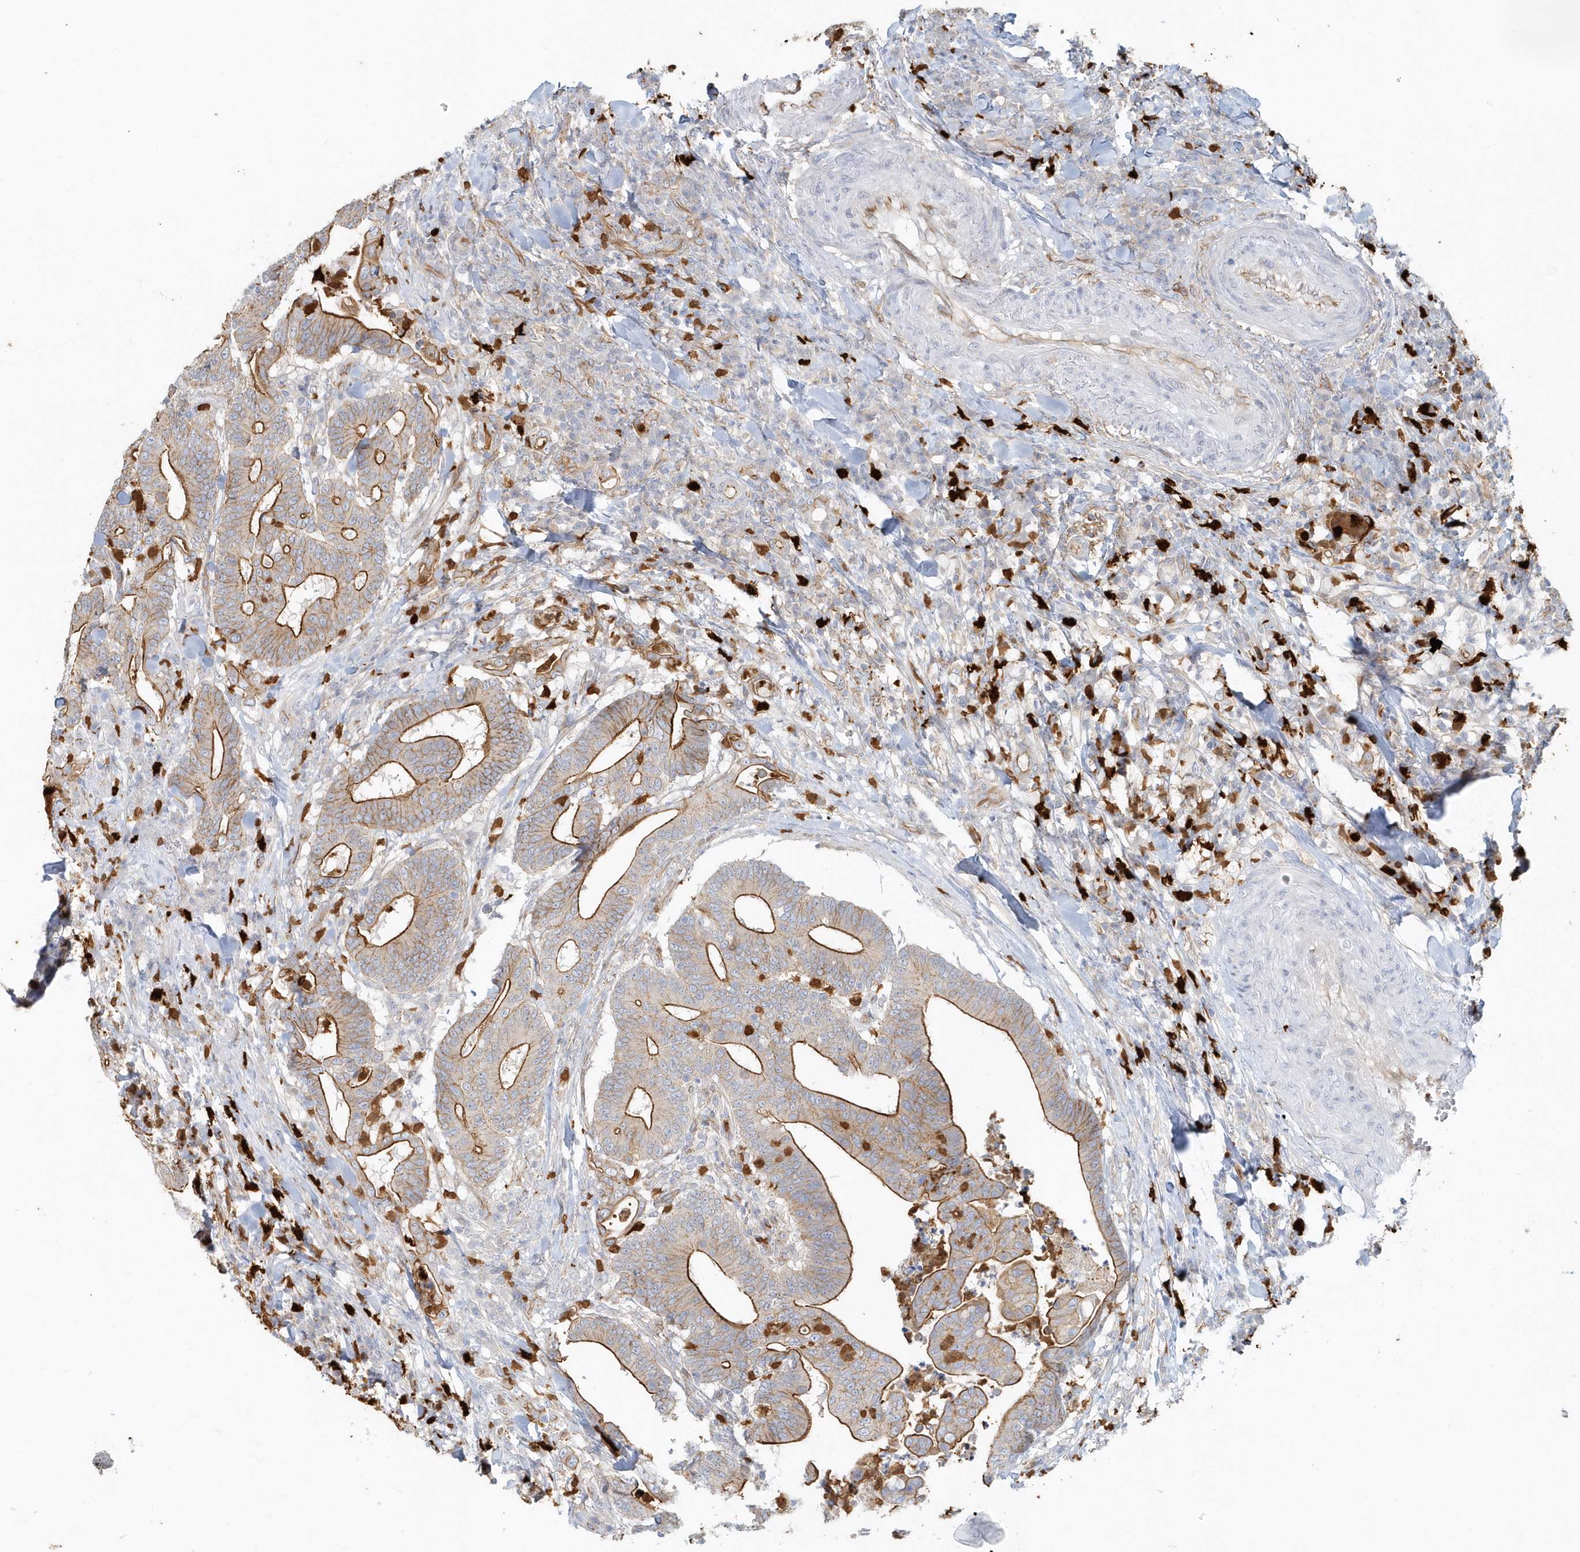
{"staining": {"intensity": "moderate", "quantity": "25%-75%", "location": "cytoplasmic/membranous"}, "tissue": "colorectal cancer", "cell_type": "Tumor cells", "image_type": "cancer", "snomed": [{"axis": "morphology", "description": "Adenocarcinoma, NOS"}, {"axis": "topography", "description": "Colon"}], "caption": "Adenocarcinoma (colorectal) tissue demonstrates moderate cytoplasmic/membranous expression in about 25%-75% of tumor cells Nuclei are stained in blue.", "gene": "DNAH1", "patient": {"sex": "female", "age": 66}}